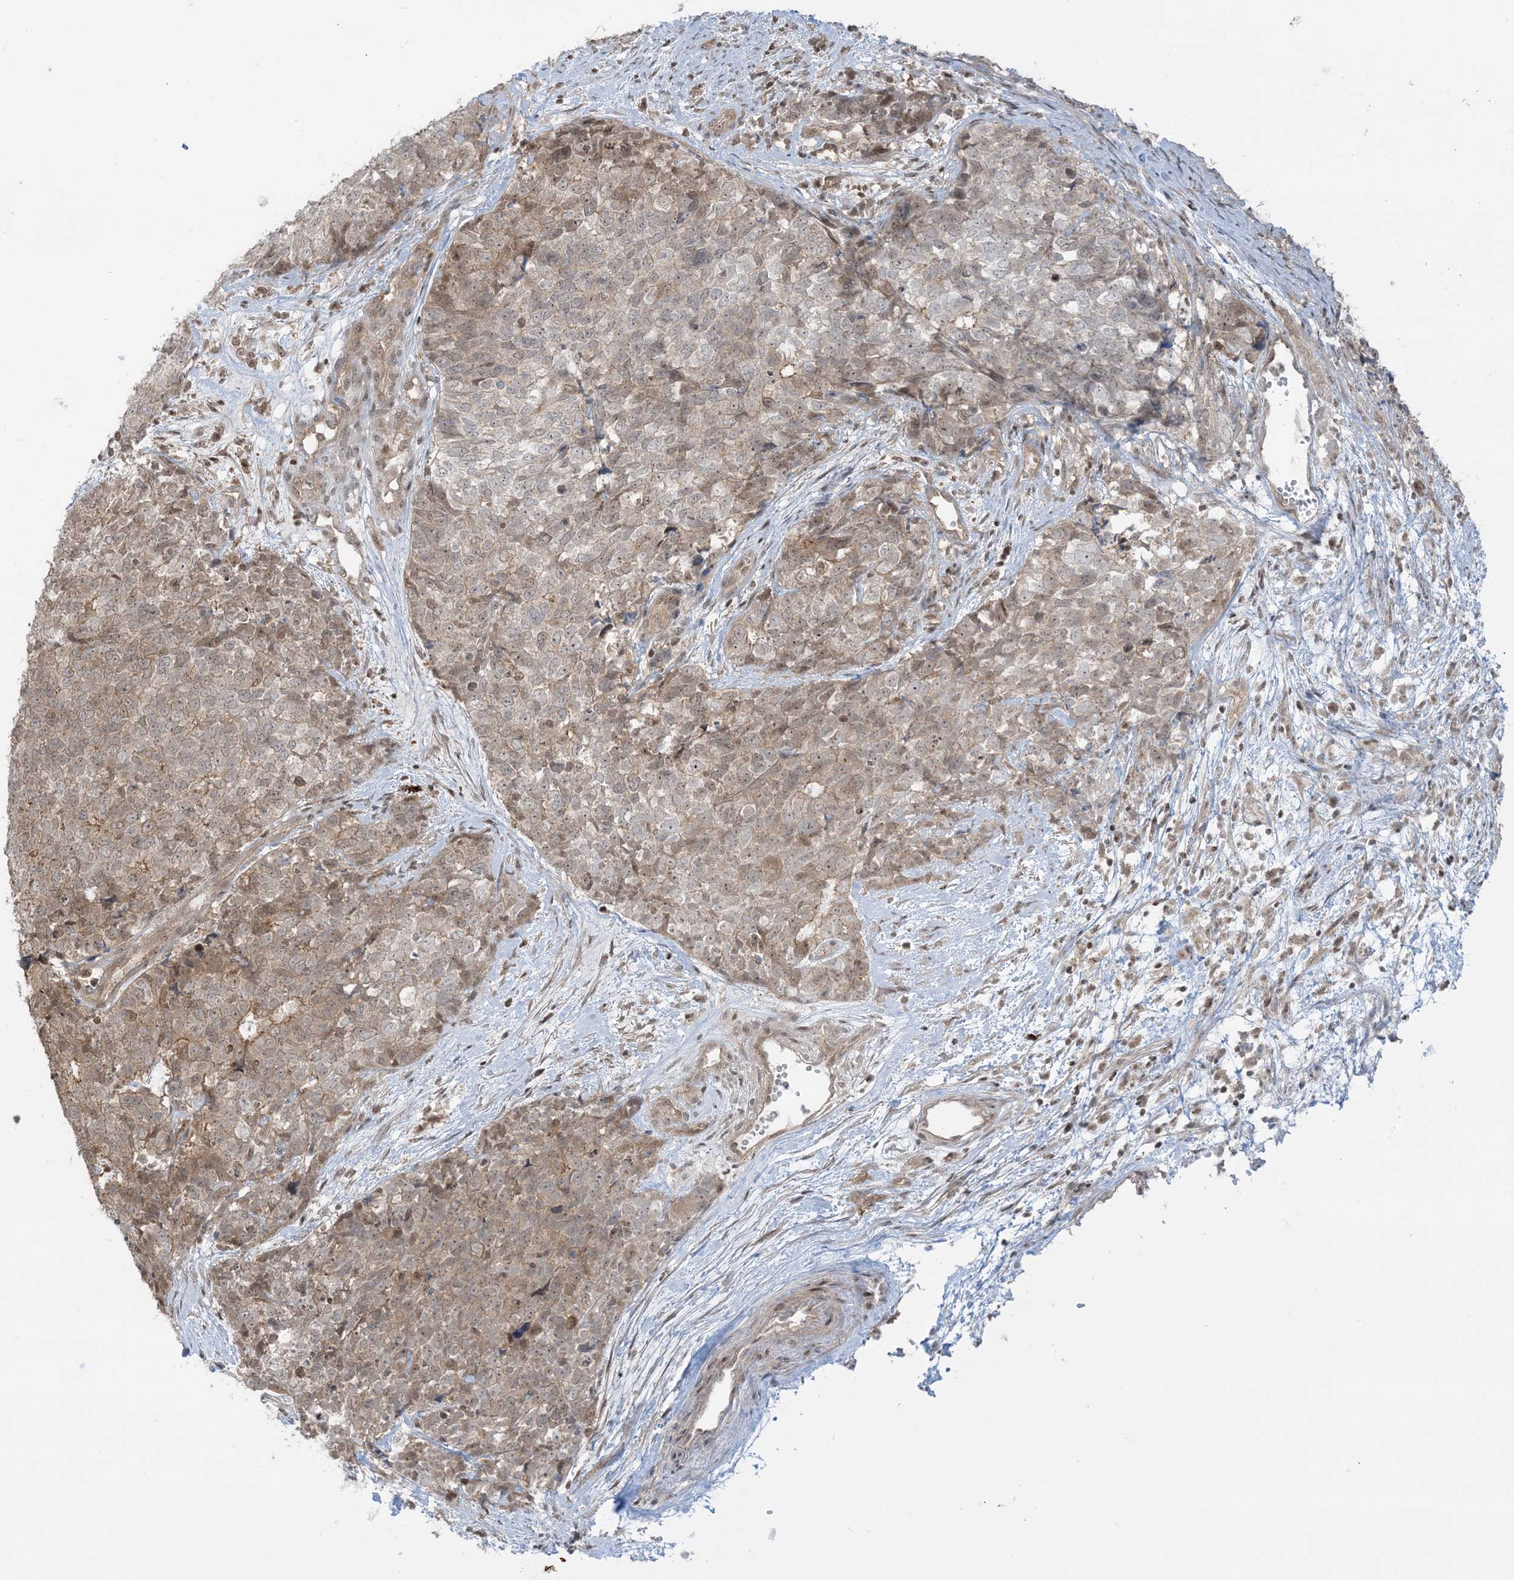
{"staining": {"intensity": "weak", "quantity": "25%-75%", "location": "cytoplasmic/membranous,nuclear"}, "tissue": "cervical cancer", "cell_type": "Tumor cells", "image_type": "cancer", "snomed": [{"axis": "morphology", "description": "Squamous cell carcinoma, NOS"}, {"axis": "topography", "description": "Cervix"}], "caption": "Cervical squamous cell carcinoma stained with DAB immunohistochemistry demonstrates low levels of weak cytoplasmic/membranous and nuclear staining in about 25%-75% of tumor cells. (Stains: DAB (3,3'-diaminobenzidine) in brown, nuclei in blue, Microscopy: brightfield microscopy at high magnification).", "gene": "PPP1R7", "patient": {"sex": "female", "age": 63}}